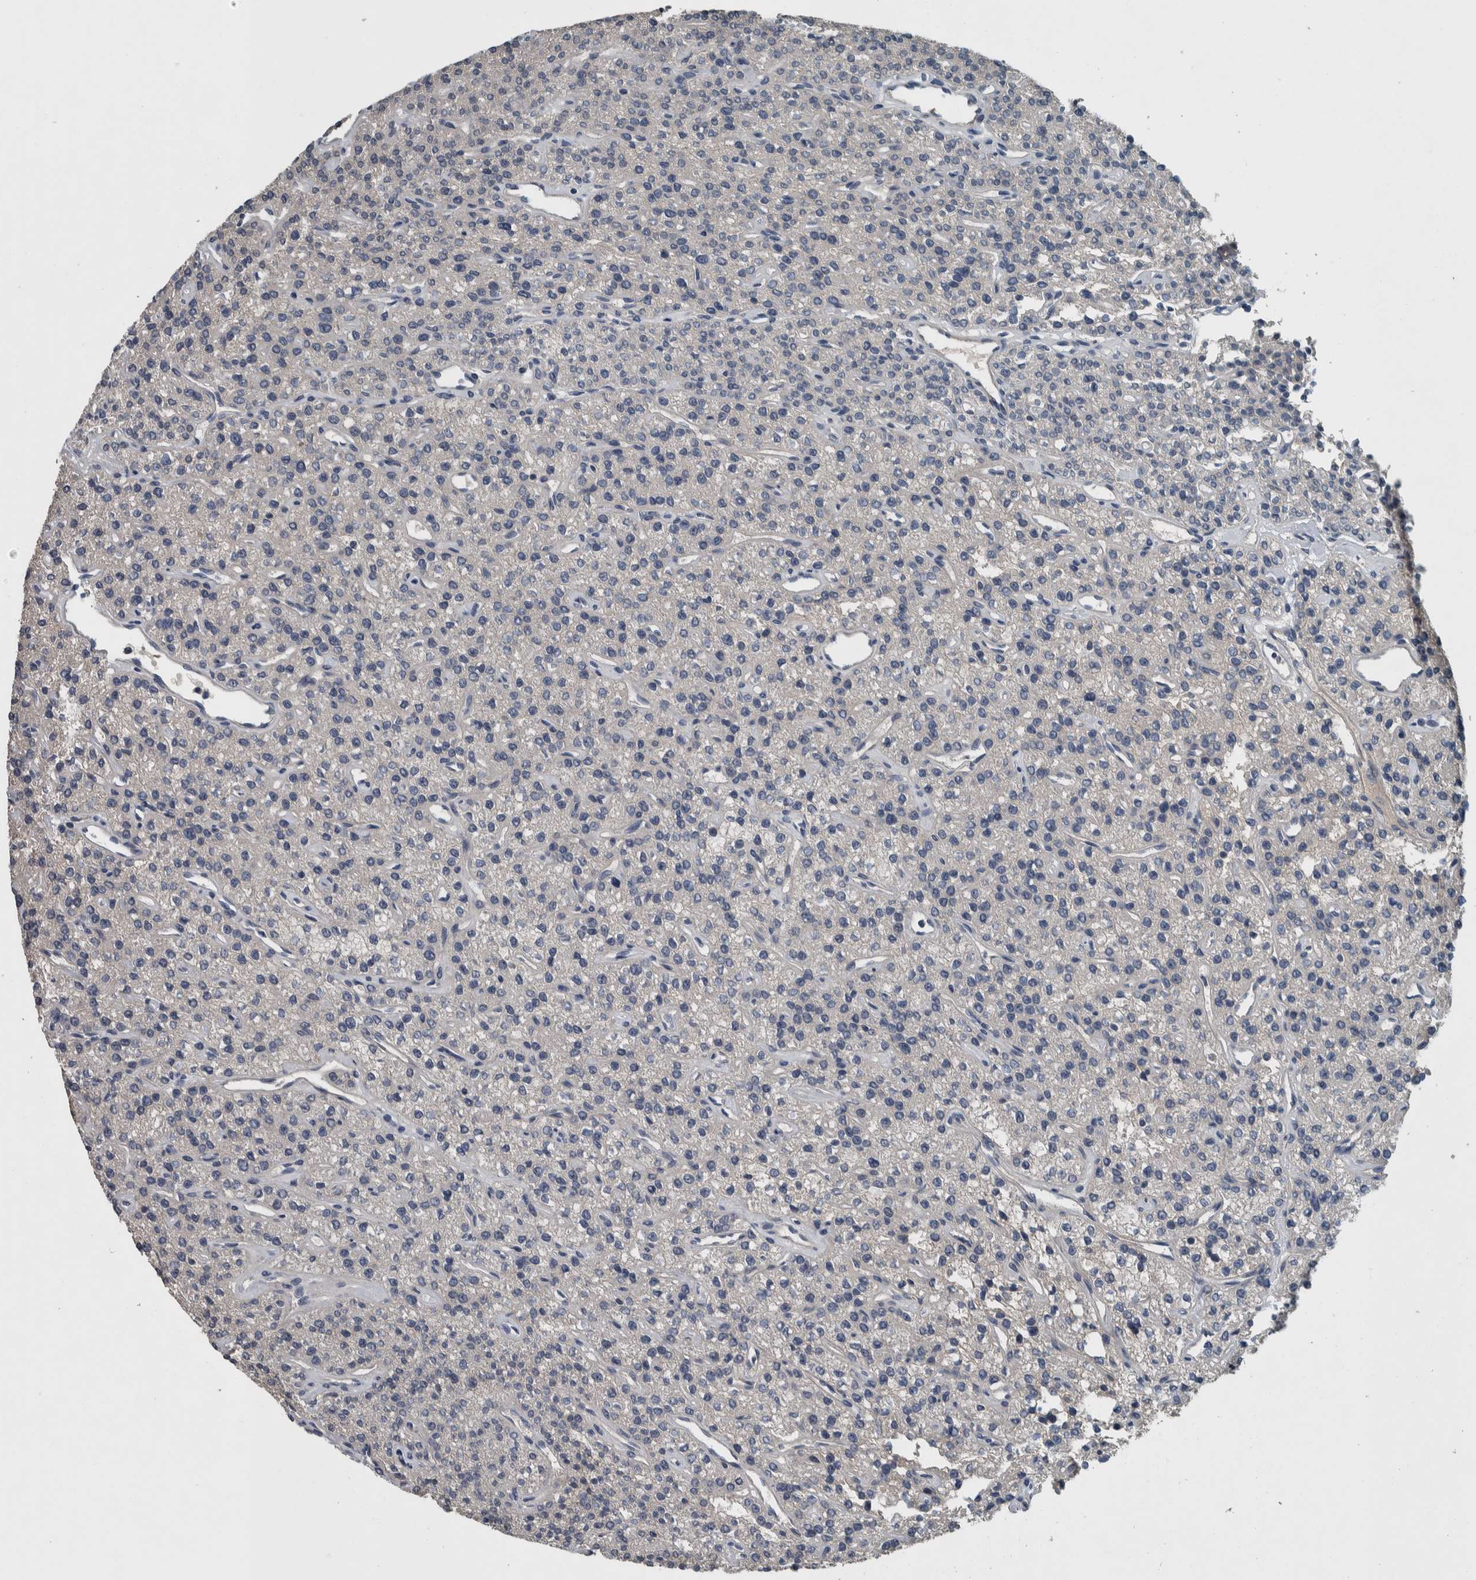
{"staining": {"intensity": "weak", "quantity": "<25%", "location": "cytoplasmic/membranous"}, "tissue": "parathyroid gland", "cell_type": "Glandular cells", "image_type": "normal", "snomed": [{"axis": "morphology", "description": "Normal tissue, NOS"}, {"axis": "topography", "description": "Parathyroid gland"}], "caption": "This is an immunohistochemistry histopathology image of benign human parathyroid gland. There is no staining in glandular cells.", "gene": "SERPINC1", "patient": {"sex": "male", "age": 46}}